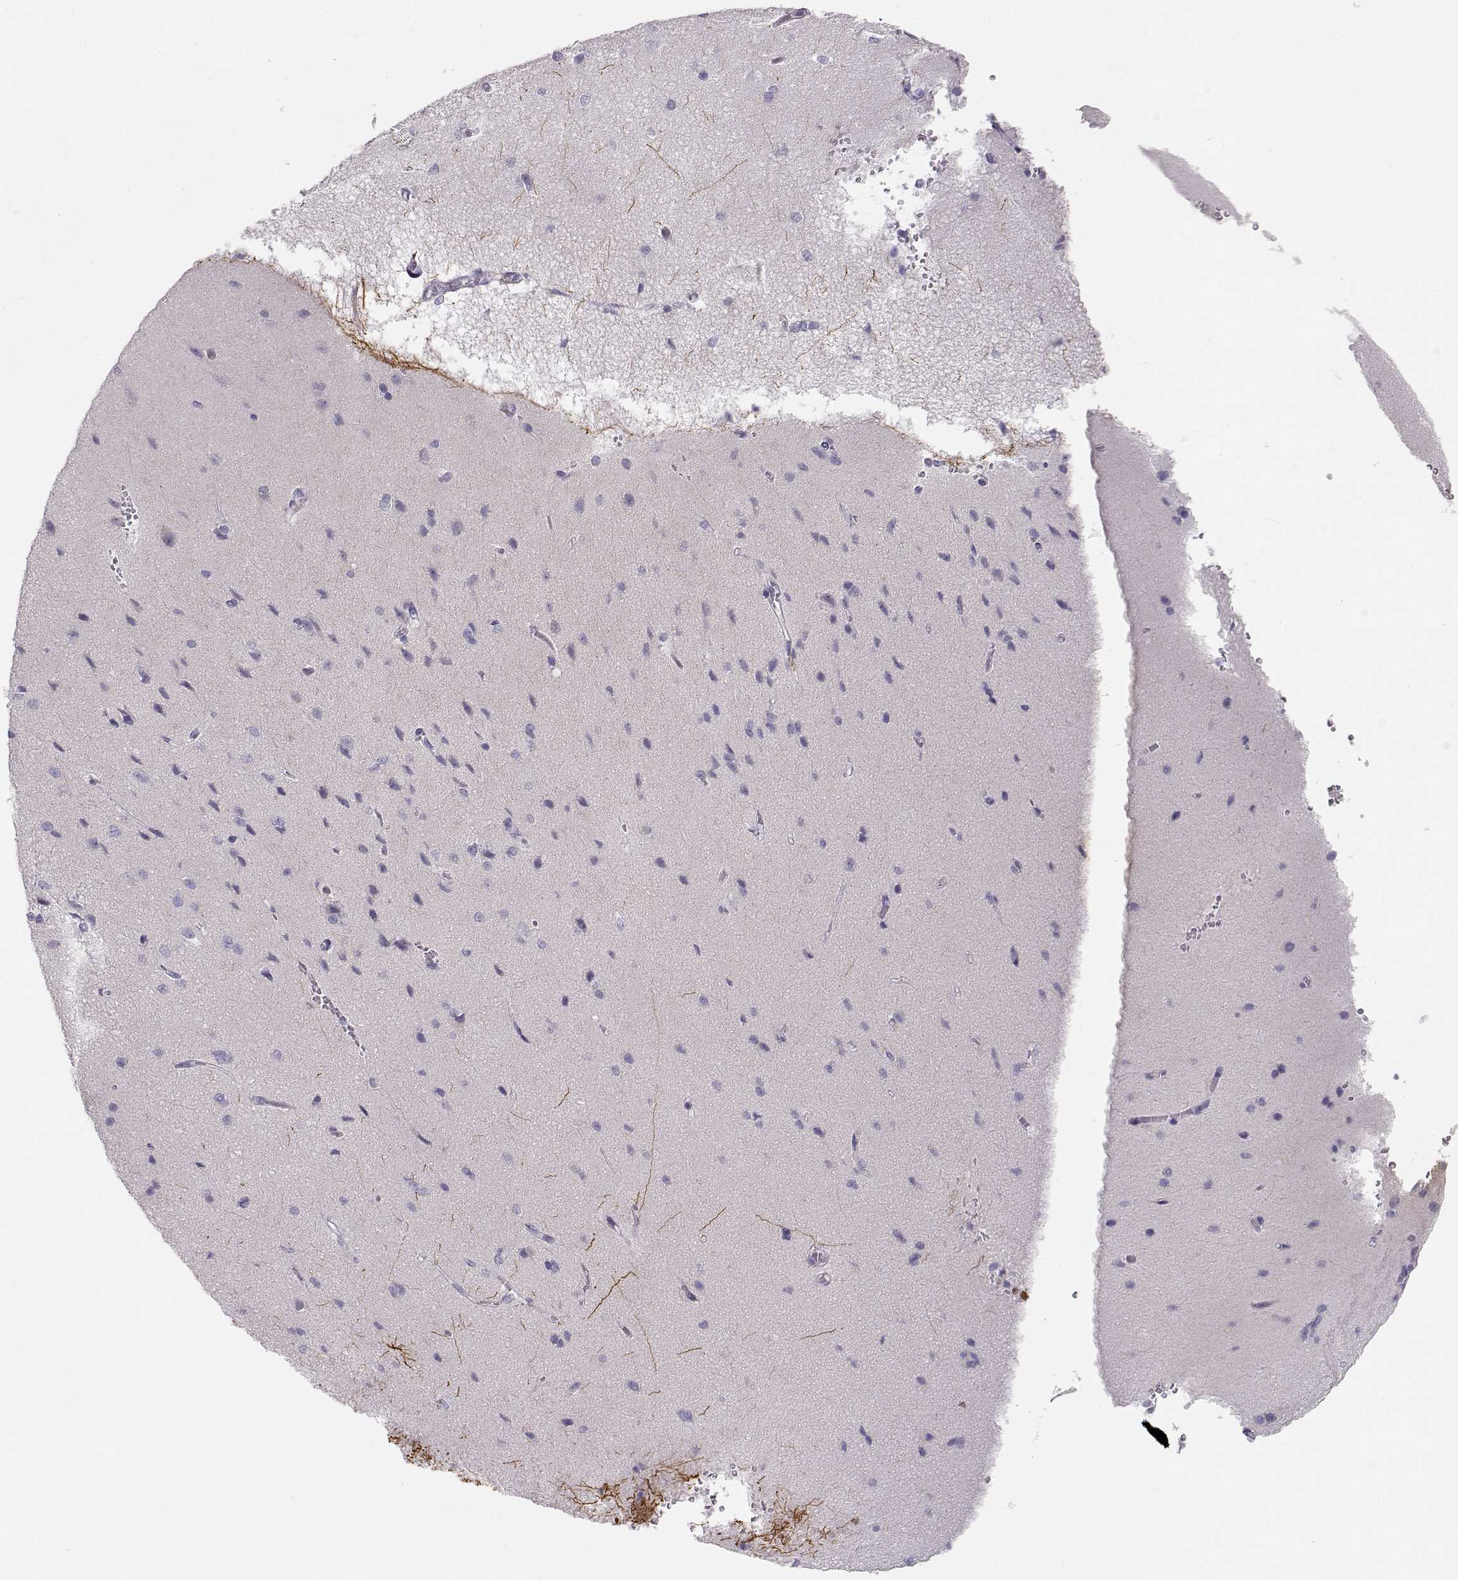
{"staining": {"intensity": "negative", "quantity": "none", "location": "none"}, "tissue": "cerebral cortex", "cell_type": "Endothelial cells", "image_type": "normal", "snomed": [{"axis": "morphology", "description": "Normal tissue, NOS"}, {"axis": "topography", "description": "Cerebral cortex"}], "caption": "Endothelial cells are negative for brown protein staining in unremarkable cerebral cortex.", "gene": "OPN5", "patient": {"sex": "male", "age": 37}}